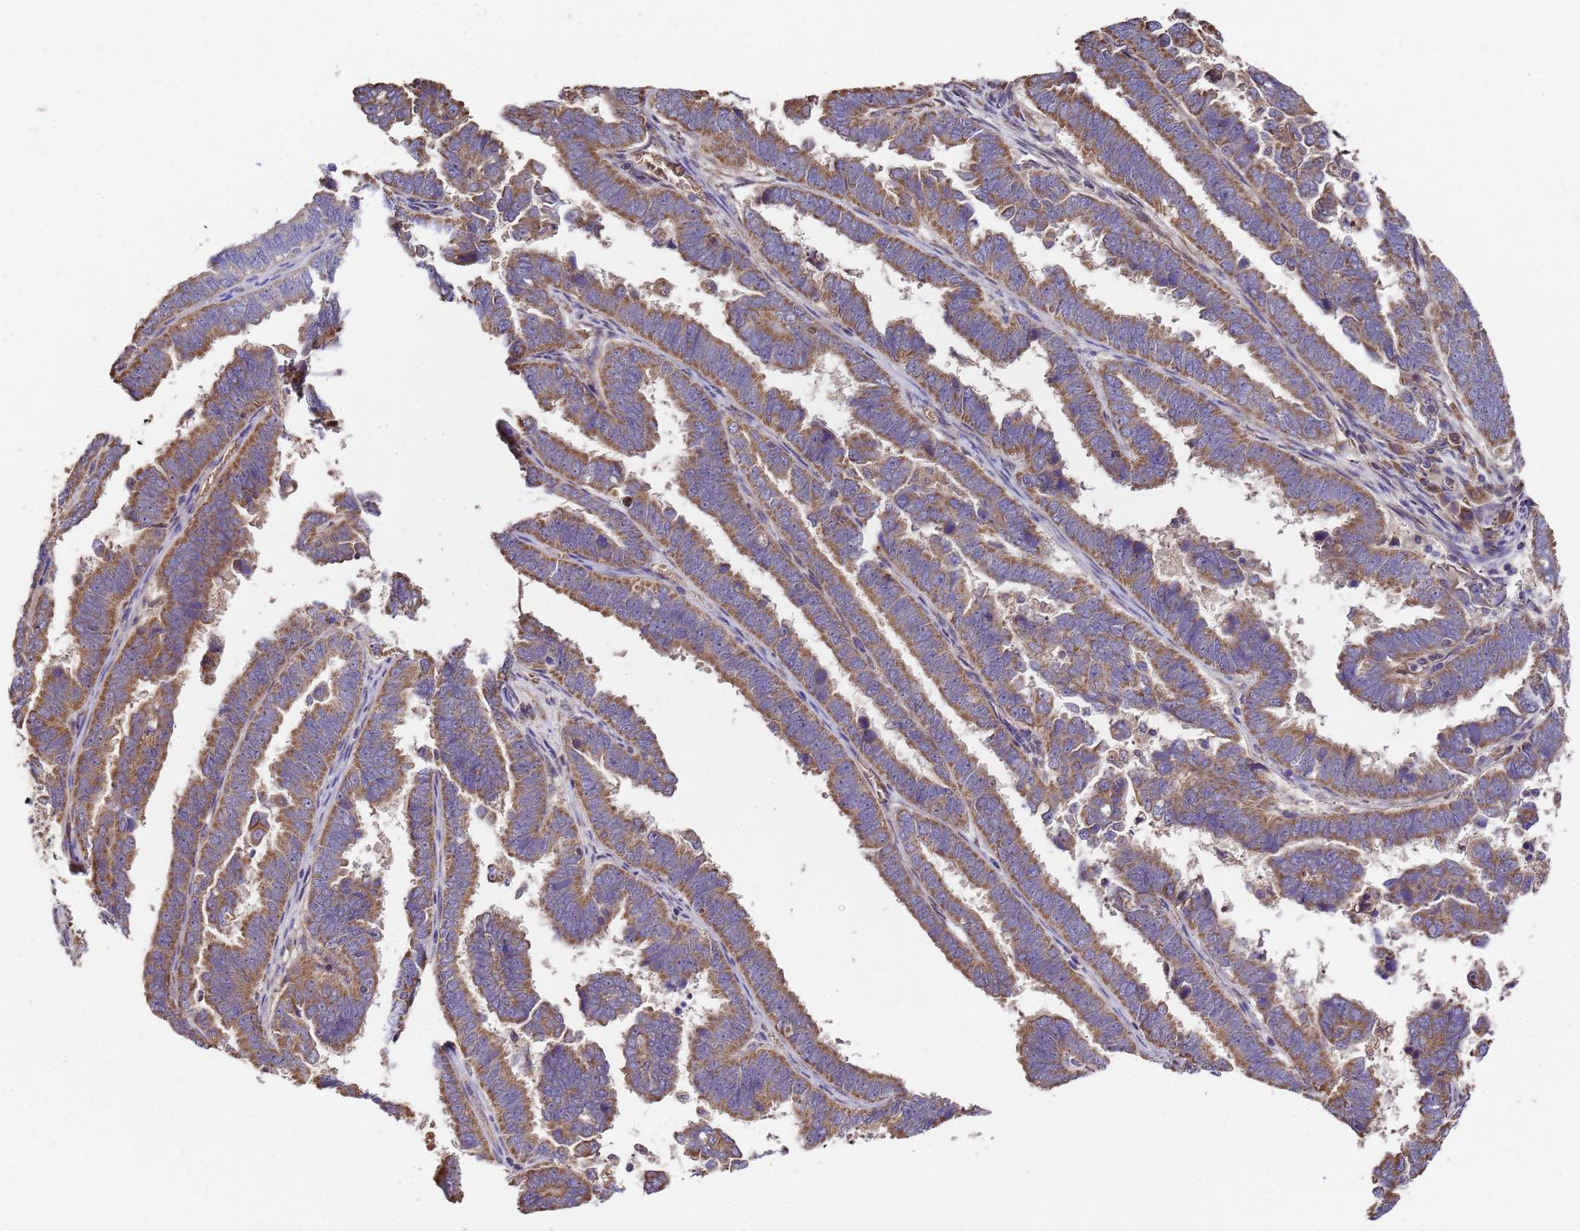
{"staining": {"intensity": "strong", "quantity": ">75%", "location": "cytoplasmic/membranous"}, "tissue": "endometrial cancer", "cell_type": "Tumor cells", "image_type": "cancer", "snomed": [{"axis": "morphology", "description": "Adenocarcinoma, NOS"}, {"axis": "topography", "description": "Endometrium"}], "caption": "DAB immunohistochemical staining of endometrial cancer reveals strong cytoplasmic/membranous protein positivity in approximately >75% of tumor cells.", "gene": "LRRIQ1", "patient": {"sex": "female", "age": 75}}